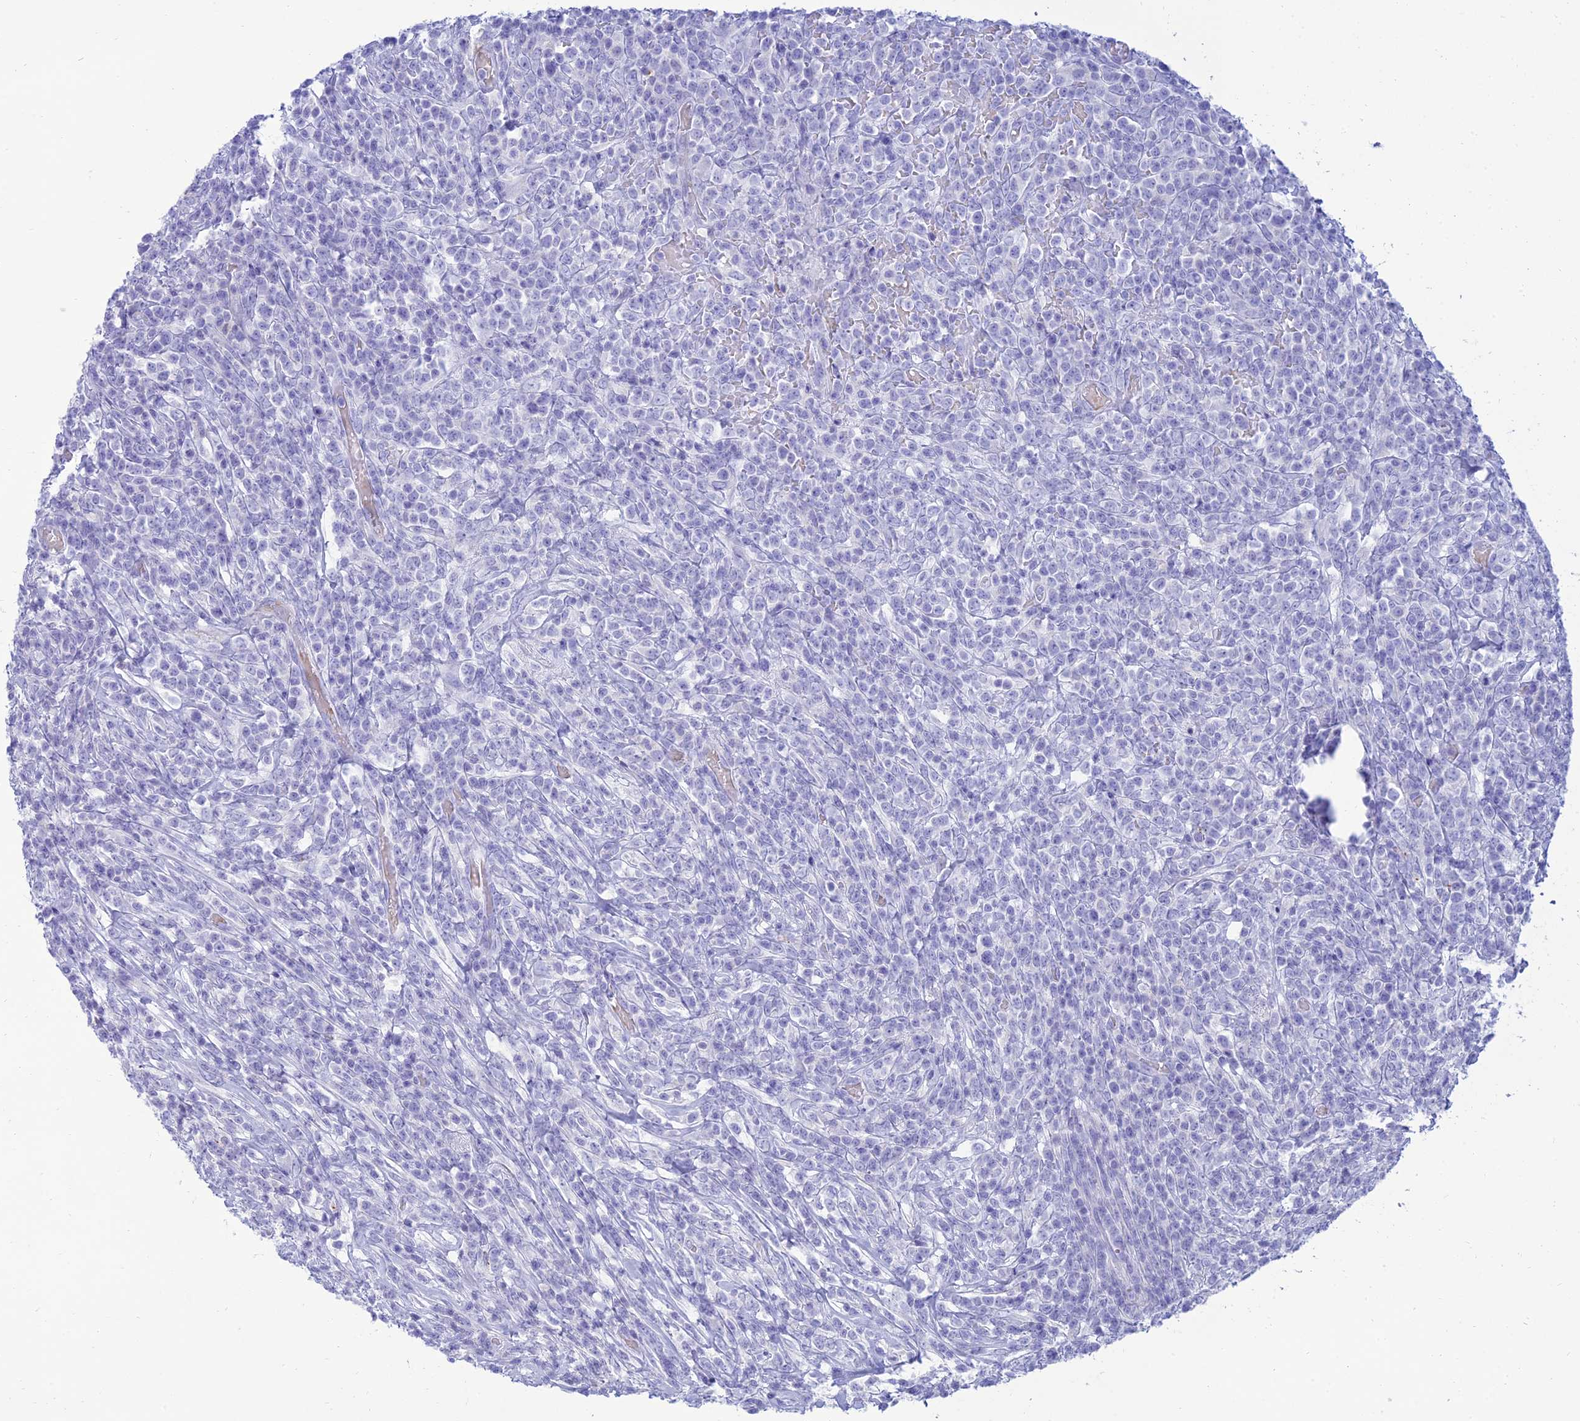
{"staining": {"intensity": "negative", "quantity": "none", "location": "none"}, "tissue": "lymphoma", "cell_type": "Tumor cells", "image_type": "cancer", "snomed": [{"axis": "morphology", "description": "Malignant lymphoma, non-Hodgkin's type, High grade"}, {"axis": "topography", "description": "Colon"}], "caption": "Immunohistochemistry (IHC) photomicrograph of human malignant lymphoma, non-Hodgkin's type (high-grade) stained for a protein (brown), which demonstrates no expression in tumor cells.", "gene": "MAL2", "patient": {"sex": "female", "age": 53}}